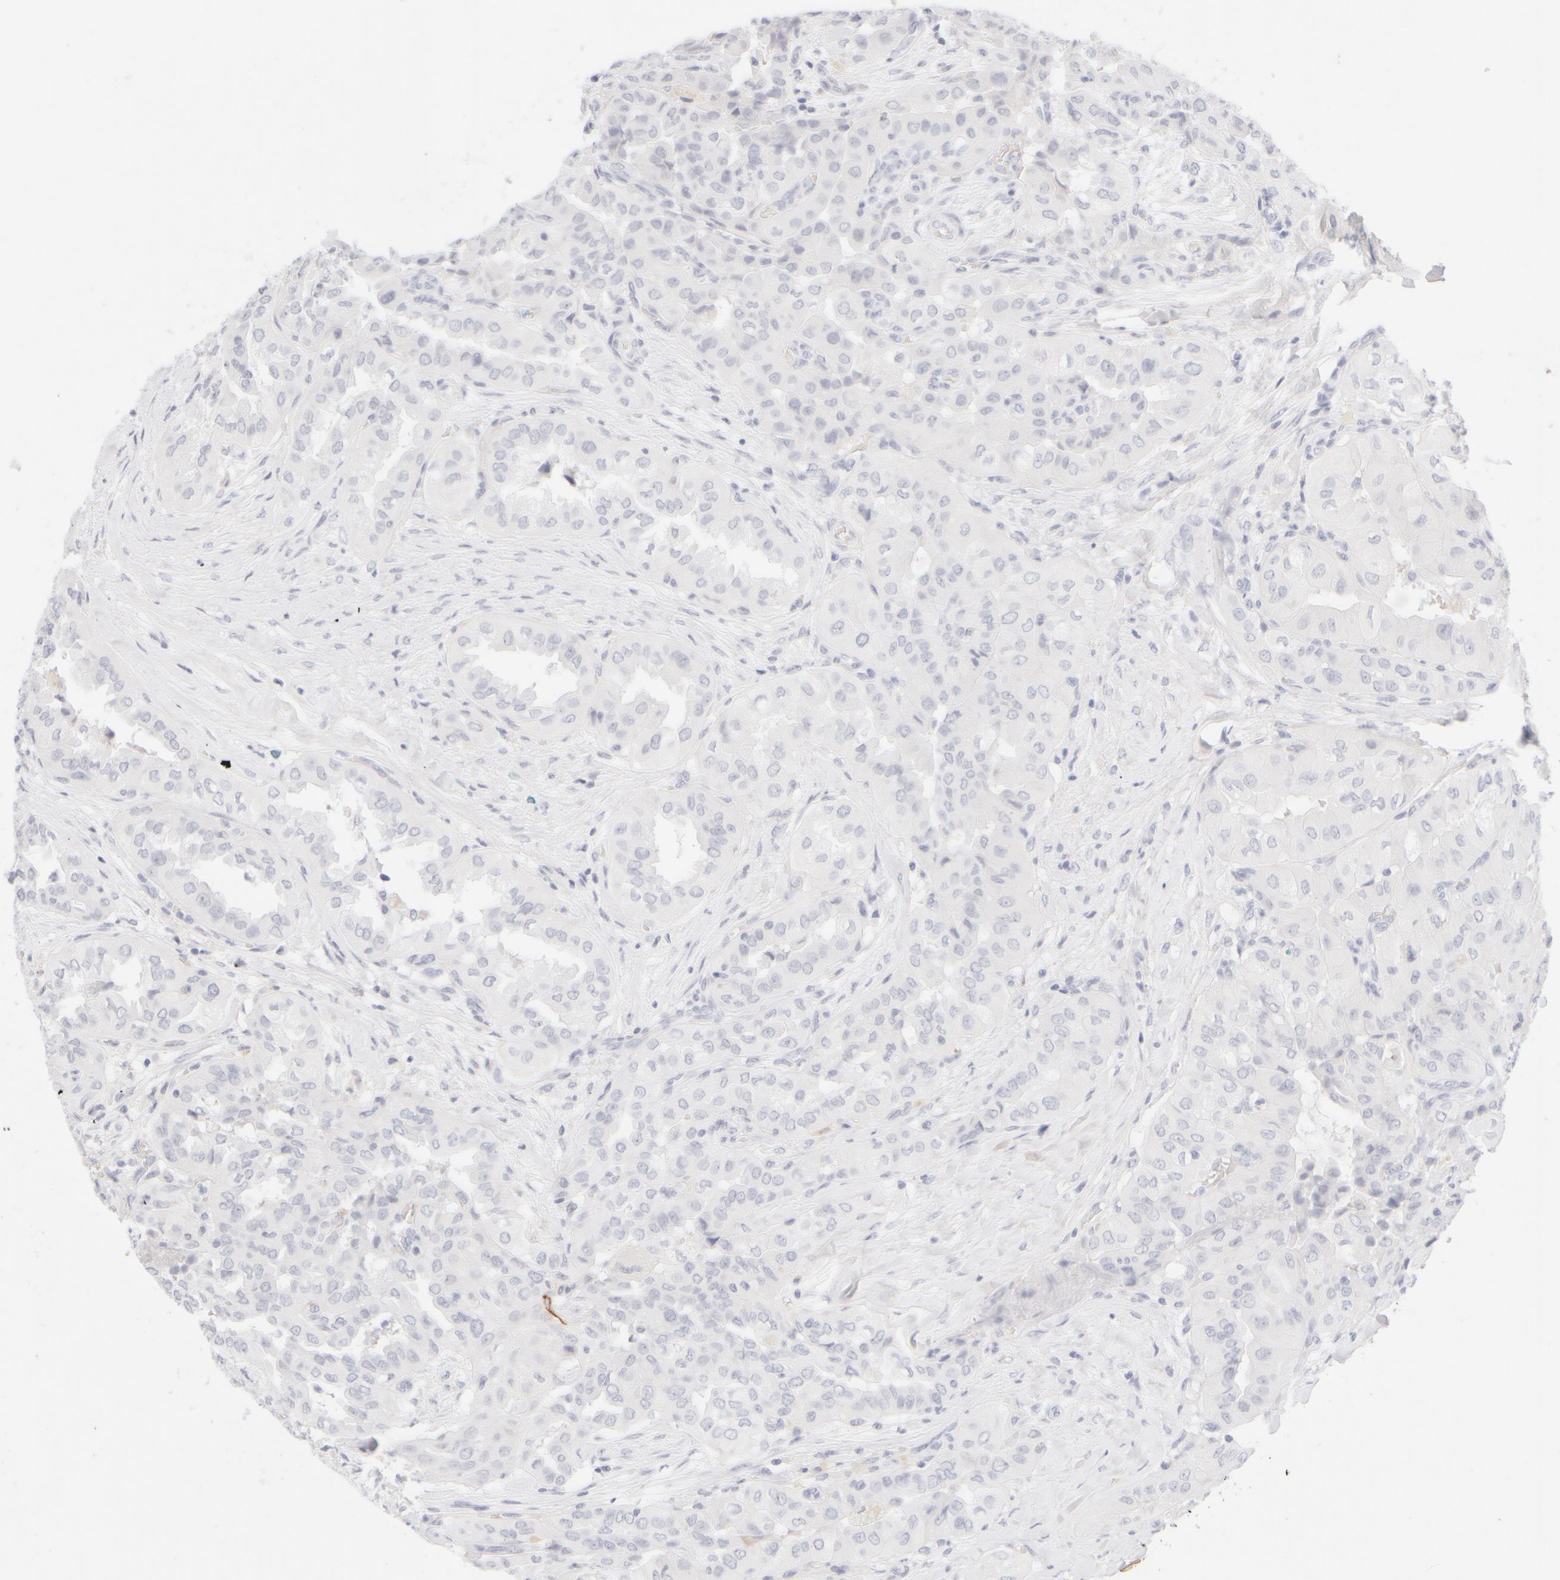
{"staining": {"intensity": "negative", "quantity": "none", "location": "none"}, "tissue": "thyroid cancer", "cell_type": "Tumor cells", "image_type": "cancer", "snomed": [{"axis": "morphology", "description": "Papillary adenocarcinoma, NOS"}, {"axis": "topography", "description": "Thyroid gland"}], "caption": "This is a histopathology image of immunohistochemistry (IHC) staining of papillary adenocarcinoma (thyroid), which shows no staining in tumor cells.", "gene": "KRT15", "patient": {"sex": "female", "age": 59}}